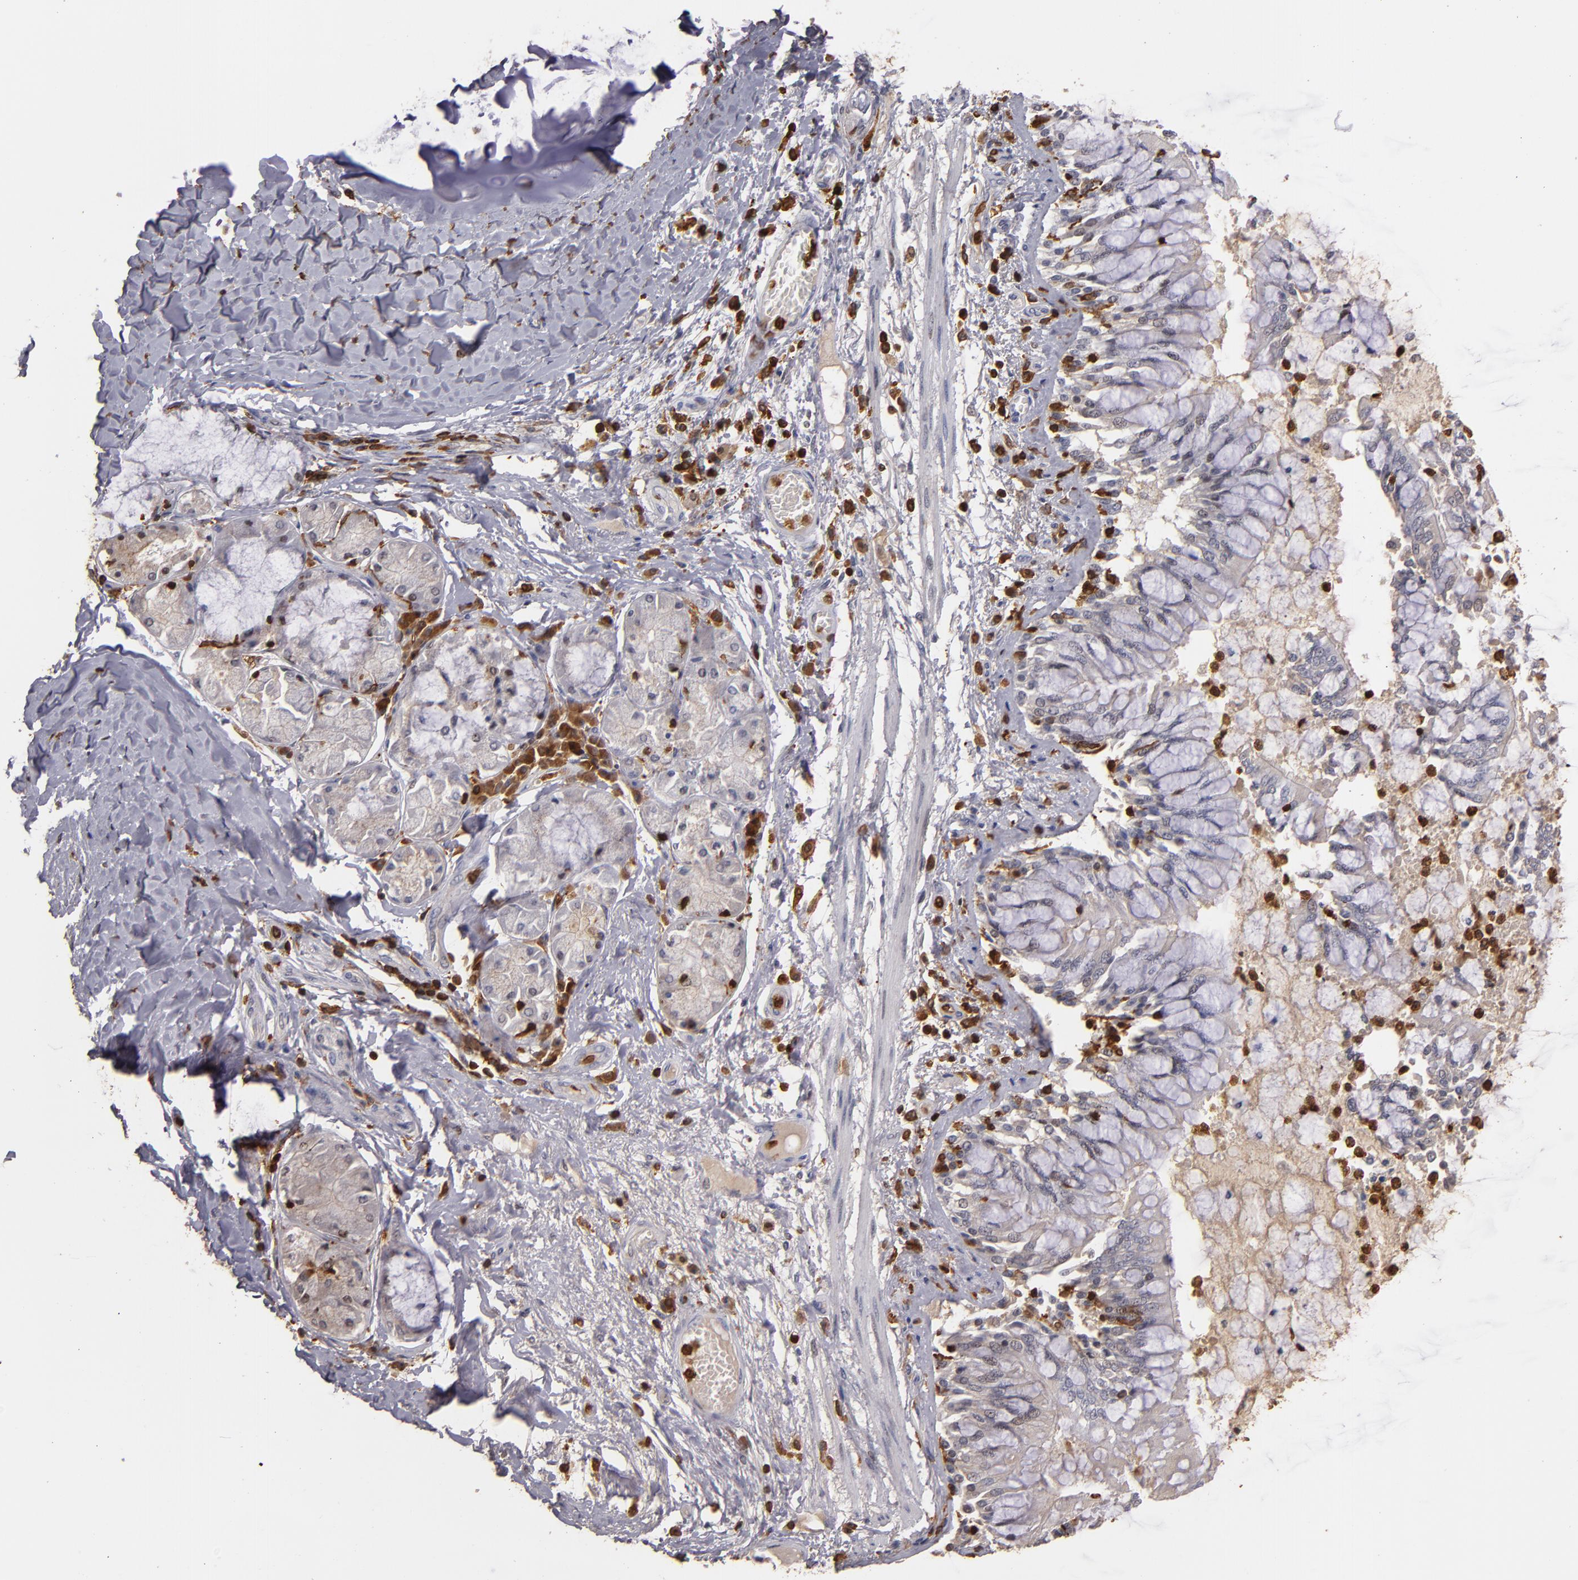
{"staining": {"intensity": "weak", "quantity": "<25%", "location": "nuclear"}, "tissue": "bronchus", "cell_type": "Respiratory epithelial cells", "image_type": "normal", "snomed": [{"axis": "morphology", "description": "Normal tissue, NOS"}, {"axis": "topography", "description": "Cartilage tissue"}, {"axis": "topography", "description": "Bronchus"}, {"axis": "topography", "description": "Lung"}], "caption": "A high-resolution image shows IHC staining of normal bronchus, which demonstrates no significant staining in respiratory epithelial cells. (Brightfield microscopy of DAB (3,3'-diaminobenzidine) immunohistochemistry at high magnification).", "gene": "WAS", "patient": {"sex": "female", "age": 49}}